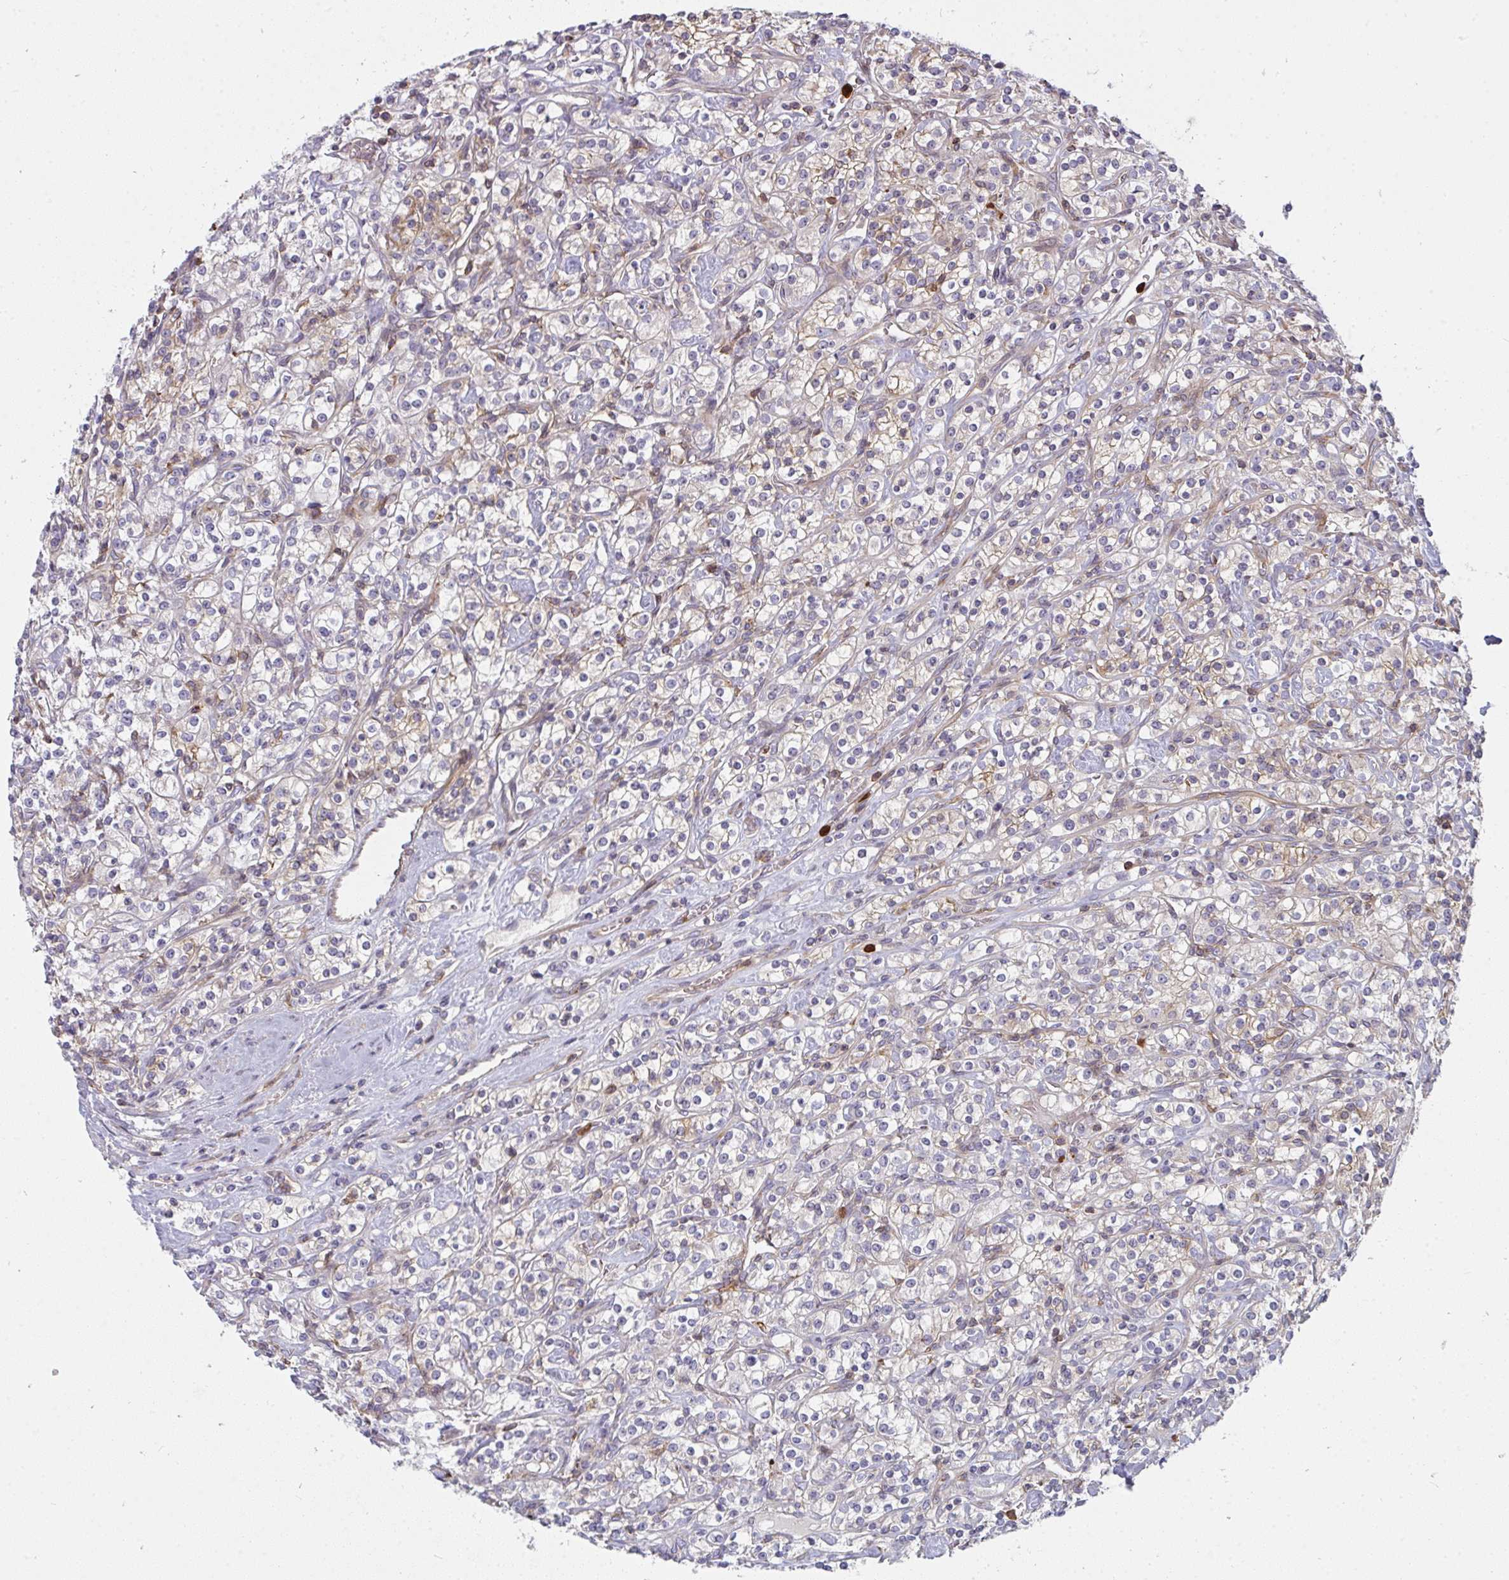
{"staining": {"intensity": "weak", "quantity": "<25%", "location": "cytoplasmic/membranous"}, "tissue": "renal cancer", "cell_type": "Tumor cells", "image_type": "cancer", "snomed": [{"axis": "morphology", "description": "Adenocarcinoma, NOS"}, {"axis": "topography", "description": "Kidney"}], "caption": "Human renal adenocarcinoma stained for a protein using IHC exhibits no positivity in tumor cells.", "gene": "CSF3R", "patient": {"sex": "male", "age": 77}}